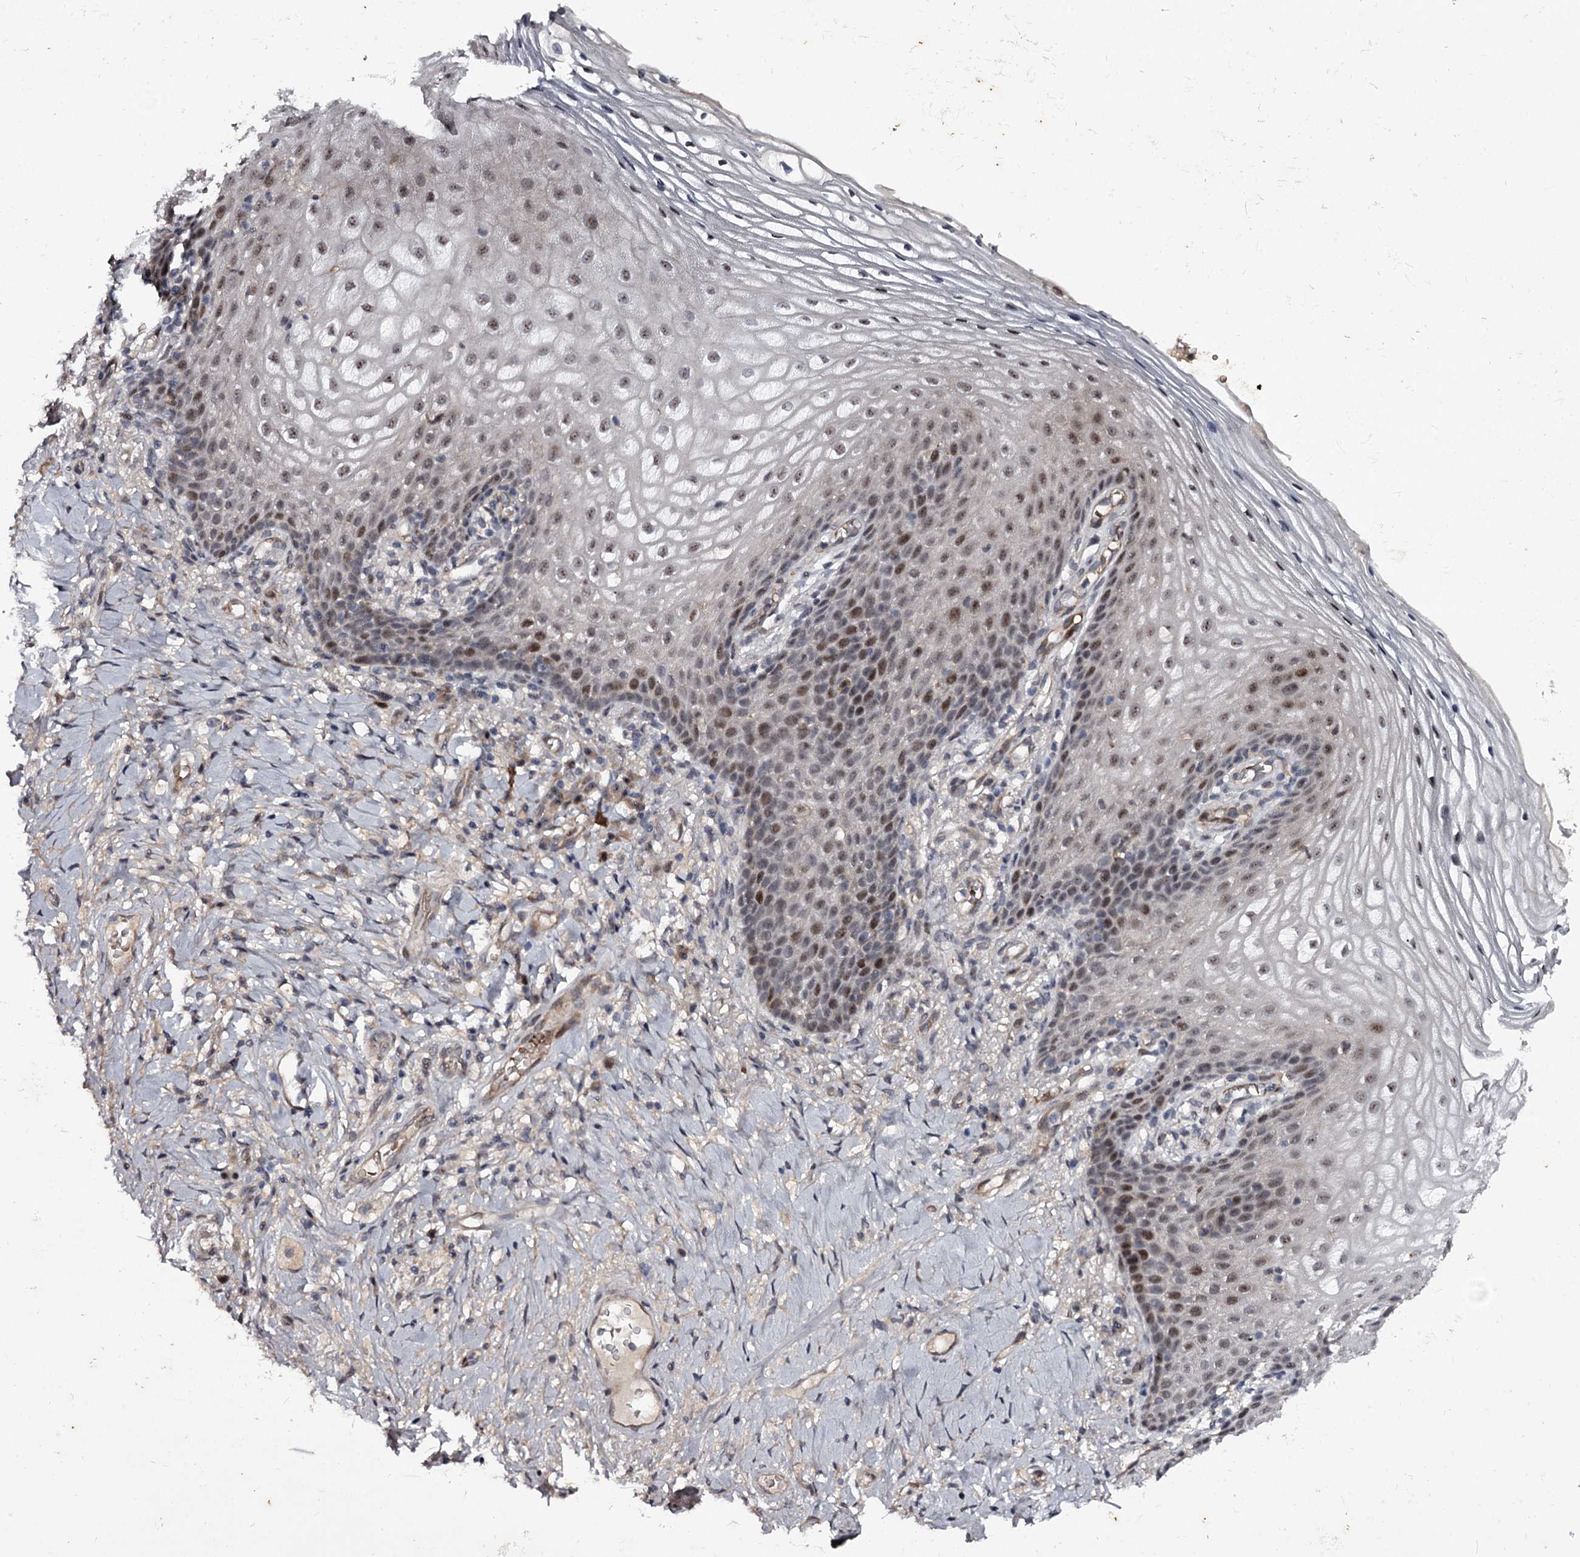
{"staining": {"intensity": "moderate", "quantity": "<25%", "location": "nuclear"}, "tissue": "vagina", "cell_type": "Squamous epithelial cells", "image_type": "normal", "snomed": [{"axis": "morphology", "description": "Normal tissue, NOS"}, {"axis": "topography", "description": "Vagina"}], "caption": "Moderate nuclear positivity is present in approximately <25% of squamous epithelial cells in benign vagina.", "gene": "RNF44", "patient": {"sex": "female", "age": 60}}